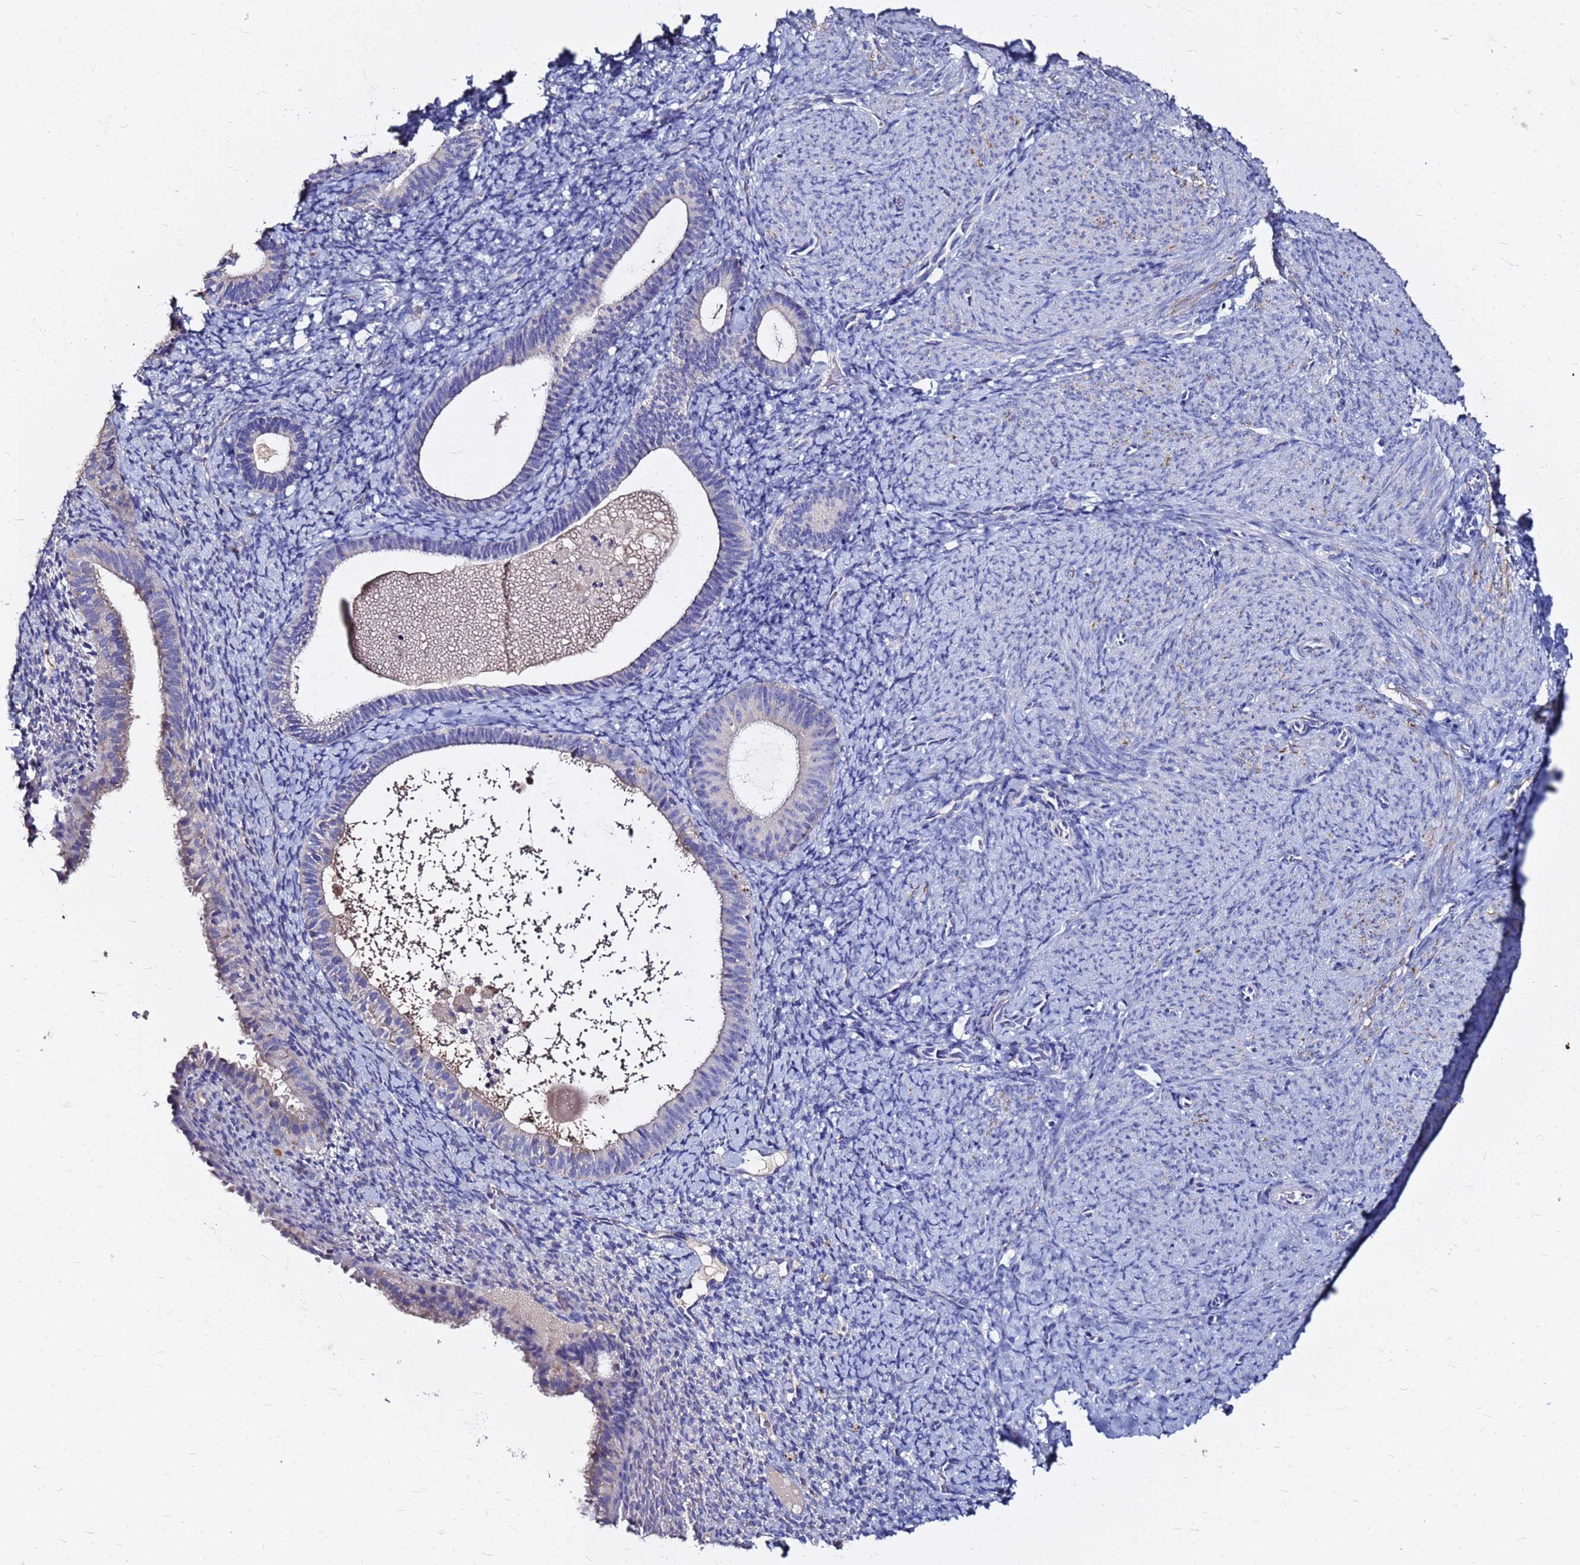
{"staining": {"intensity": "negative", "quantity": "none", "location": "none"}, "tissue": "endometrium", "cell_type": "Cells in endometrial stroma", "image_type": "normal", "snomed": [{"axis": "morphology", "description": "Normal tissue, NOS"}, {"axis": "topography", "description": "Endometrium"}], "caption": "A high-resolution photomicrograph shows immunohistochemistry (IHC) staining of benign endometrium, which demonstrates no significant staining in cells in endometrial stroma.", "gene": "FAM183A", "patient": {"sex": "female", "age": 65}}